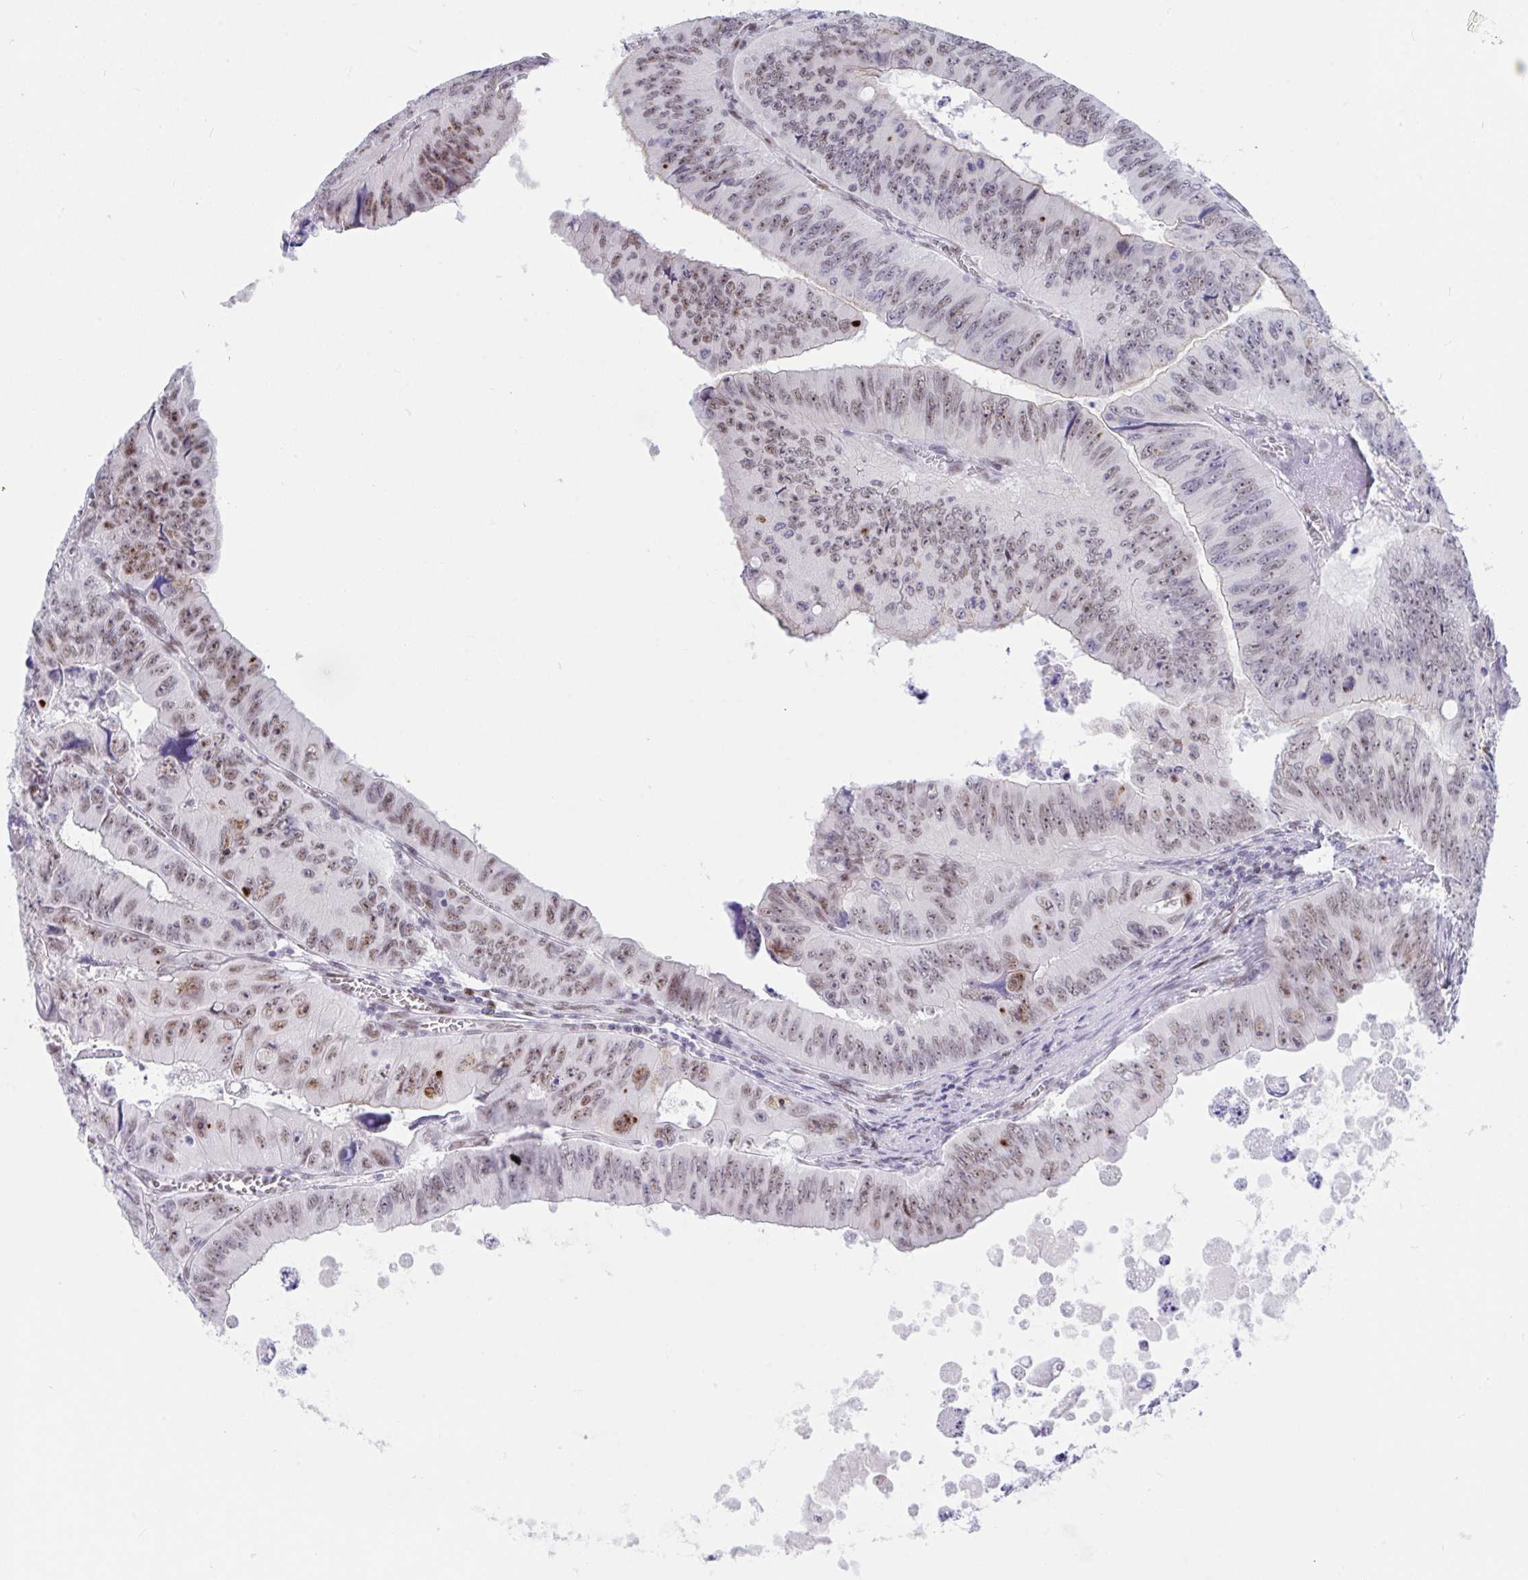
{"staining": {"intensity": "moderate", "quantity": "25%-75%", "location": "nuclear"}, "tissue": "colorectal cancer", "cell_type": "Tumor cells", "image_type": "cancer", "snomed": [{"axis": "morphology", "description": "Adenocarcinoma, NOS"}, {"axis": "topography", "description": "Colon"}], "caption": "Immunohistochemistry (IHC) image of neoplastic tissue: human colorectal adenocarcinoma stained using immunohistochemistry (IHC) shows medium levels of moderate protein expression localized specifically in the nuclear of tumor cells, appearing as a nuclear brown color.", "gene": "IKZF2", "patient": {"sex": "female", "age": 84}}